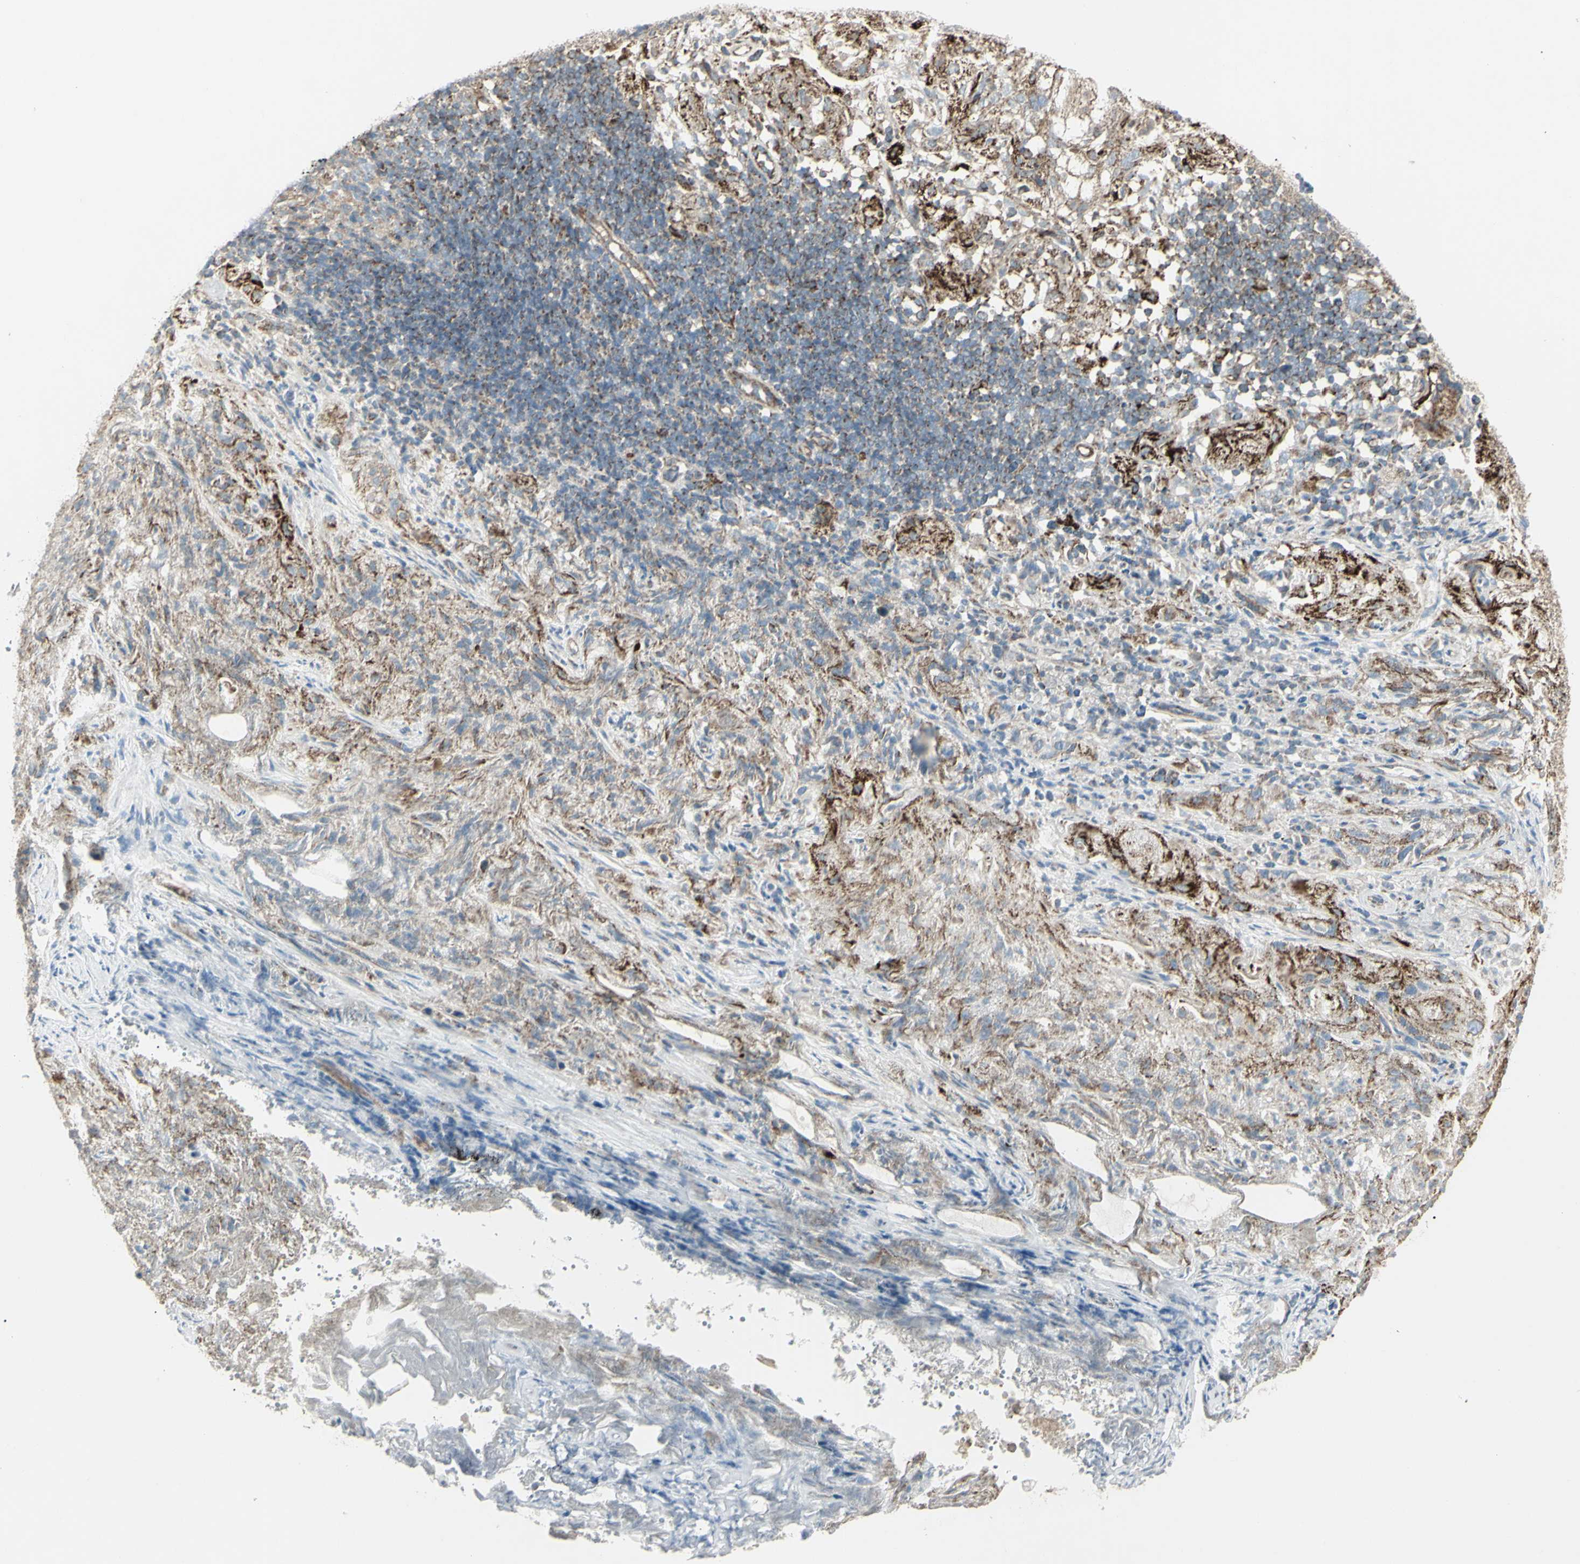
{"staining": {"intensity": "strong", "quantity": "25%-75%", "location": "cytoplasmic/membranous"}, "tissue": "lung cancer", "cell_type": "Tumor cells", "image_type": "cancer", "snomed": [{"axis": "morphology", "description": "Inflammation, NOS"}, {"axis": "morphology", "description": "Squamous cell carcinoma, NOS"}, {"axis": "topography", "description": "Lymph node"}, {"axis": "topography", "description": "Soft tissue"}, {"axis": "topography", "description": "Lung"}], "caption": "Immunohistochemistry micrograph of lung cancer stained for a protein (brown), which reveals high levels of strong cytoplasmic/membranous staining in approximately 25%-75% of tumor cells.", "gene": "CYB5R1", "patient": {"sex": "male", "age": 66}}